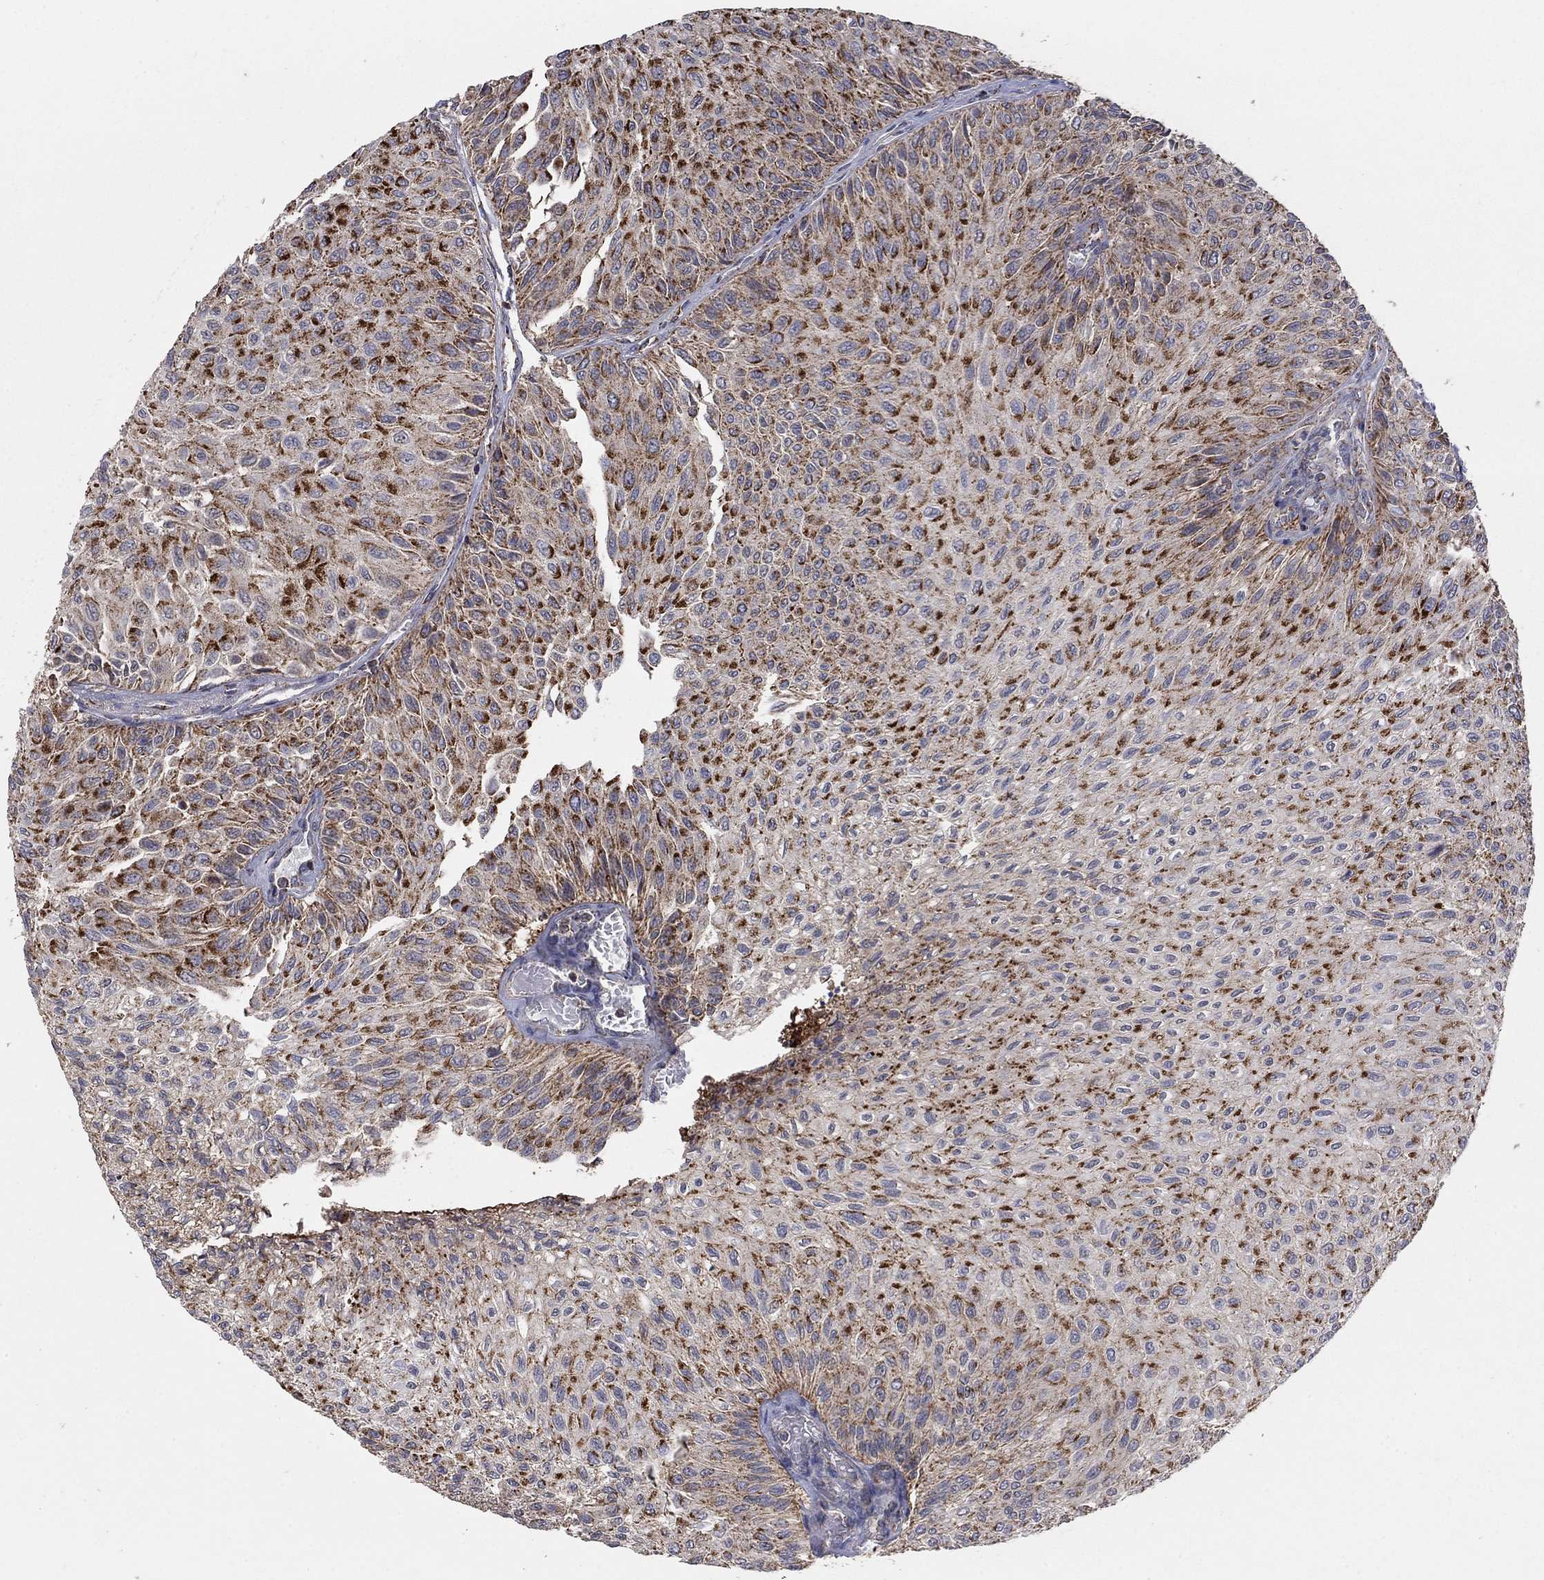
{"staining": {"intensity": "strong", "quantity": "25%-75%", "location": "cytoplasmic/membranous"}, "tissue": "urothelial cancer", "cell_type": "Tumor cells", "image_type": "cancer", "snomed": [{"axis": "morphology", "description": "Urothelial carcinoma, Low grade"}, {"axis": "topography", "description": "Urinary bladder"}], "caption": "Human urothelial cancer stained for a protein (brown) reveals strong cytoplasmic/membranous positive staining in approximately 25%-75% of tumor cells.", "gene": "GPSM1", "patient": {"sex": "male", "age": 78}}